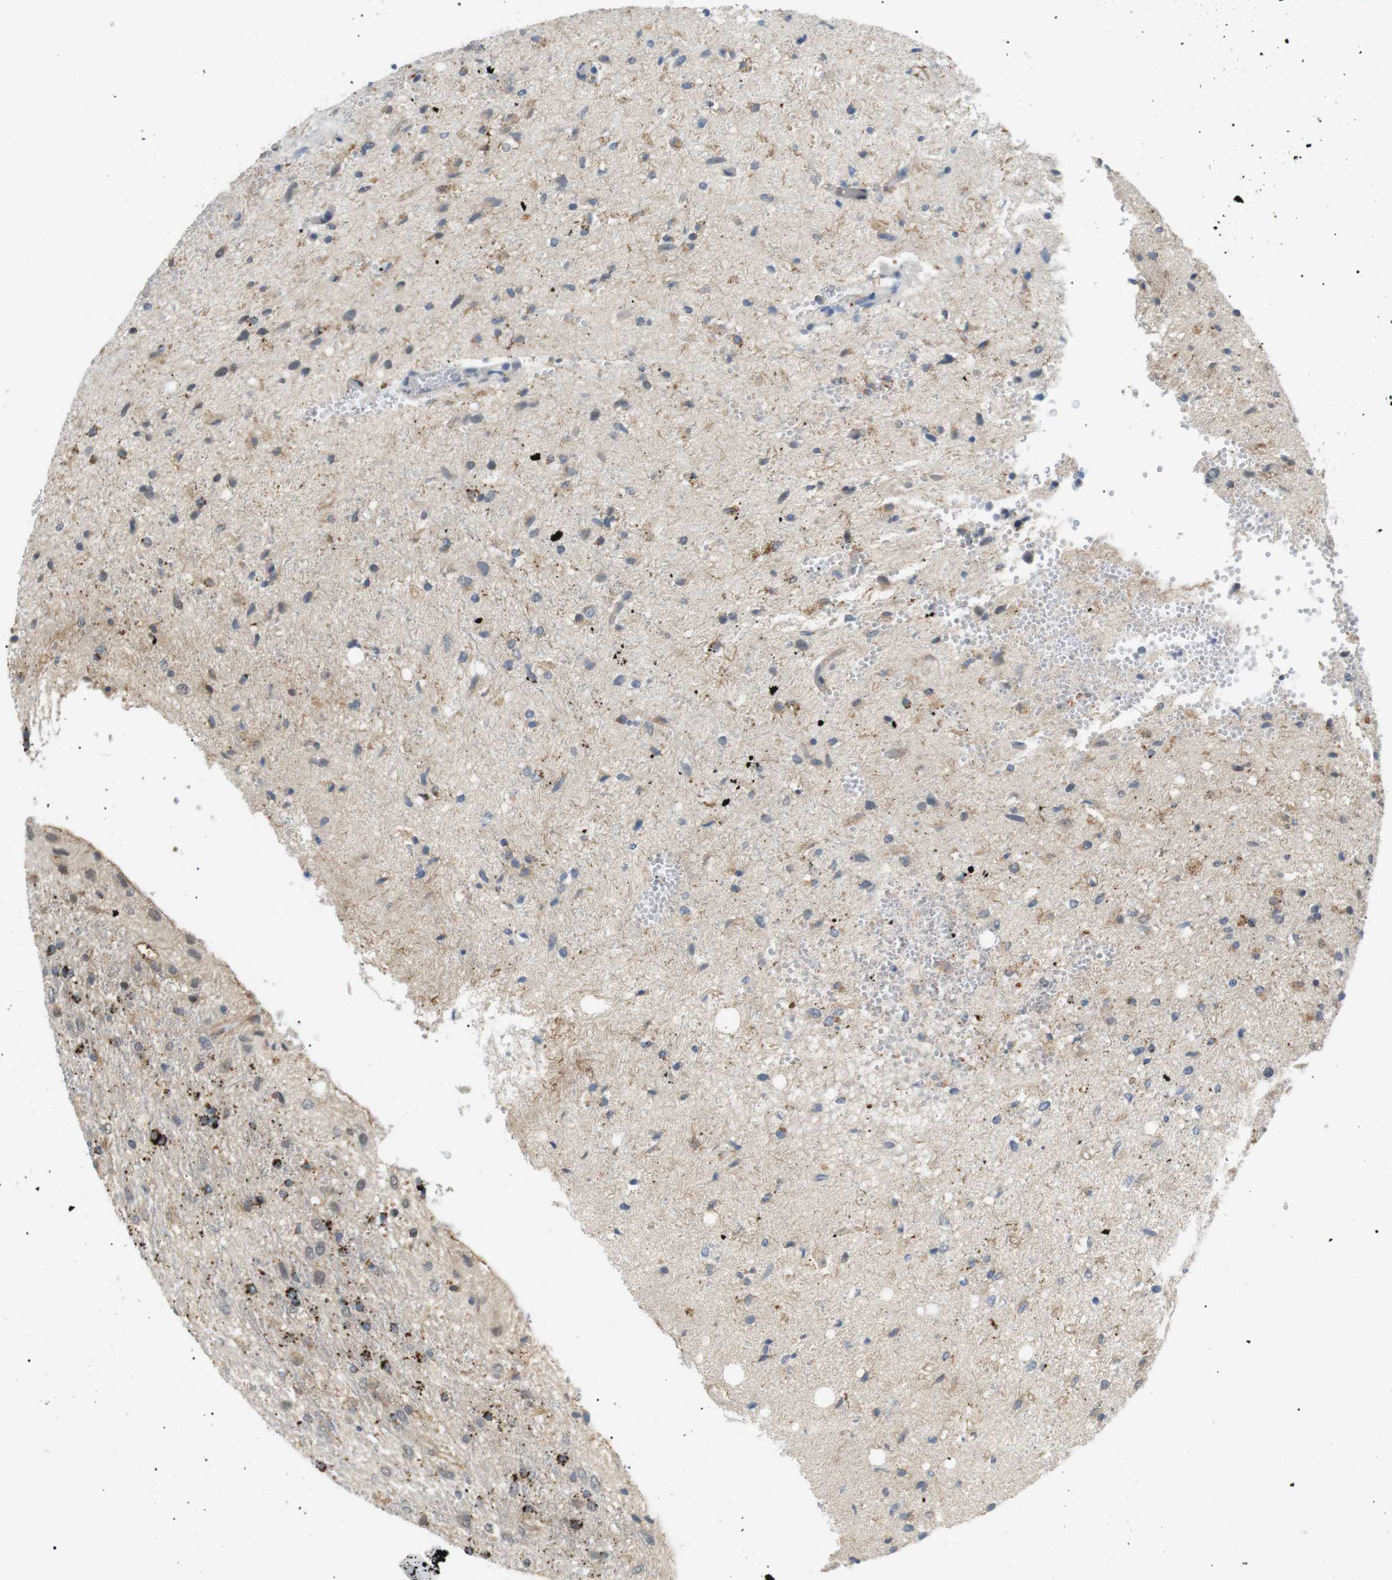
{"staining": {"intensity": "strong", "quantity": "25%-75%", "location": "cytoplasmic/membranous"}, "tissue": "glioma", "cell_type": "Tumor cells", "image_type": "cancer", "snomed": [{"axis": "morphology", "description": "Glioma, malignant, Low grade"}, {"axis": "topography", "description": "Brain"}], "caption": "Protein analysis of glioma tissue demonstrates strong cytoplasmic/membranous staining in about 25%-75% of tumor cells. The staining was performed using DAB (3,3'-diaminobenzidine), with brown indicating positive protein expression. Nuclei are stained blue with hematoxylin.", "gene": "B4GALNT2", "patient": {"sex": "male", "age": 77}}